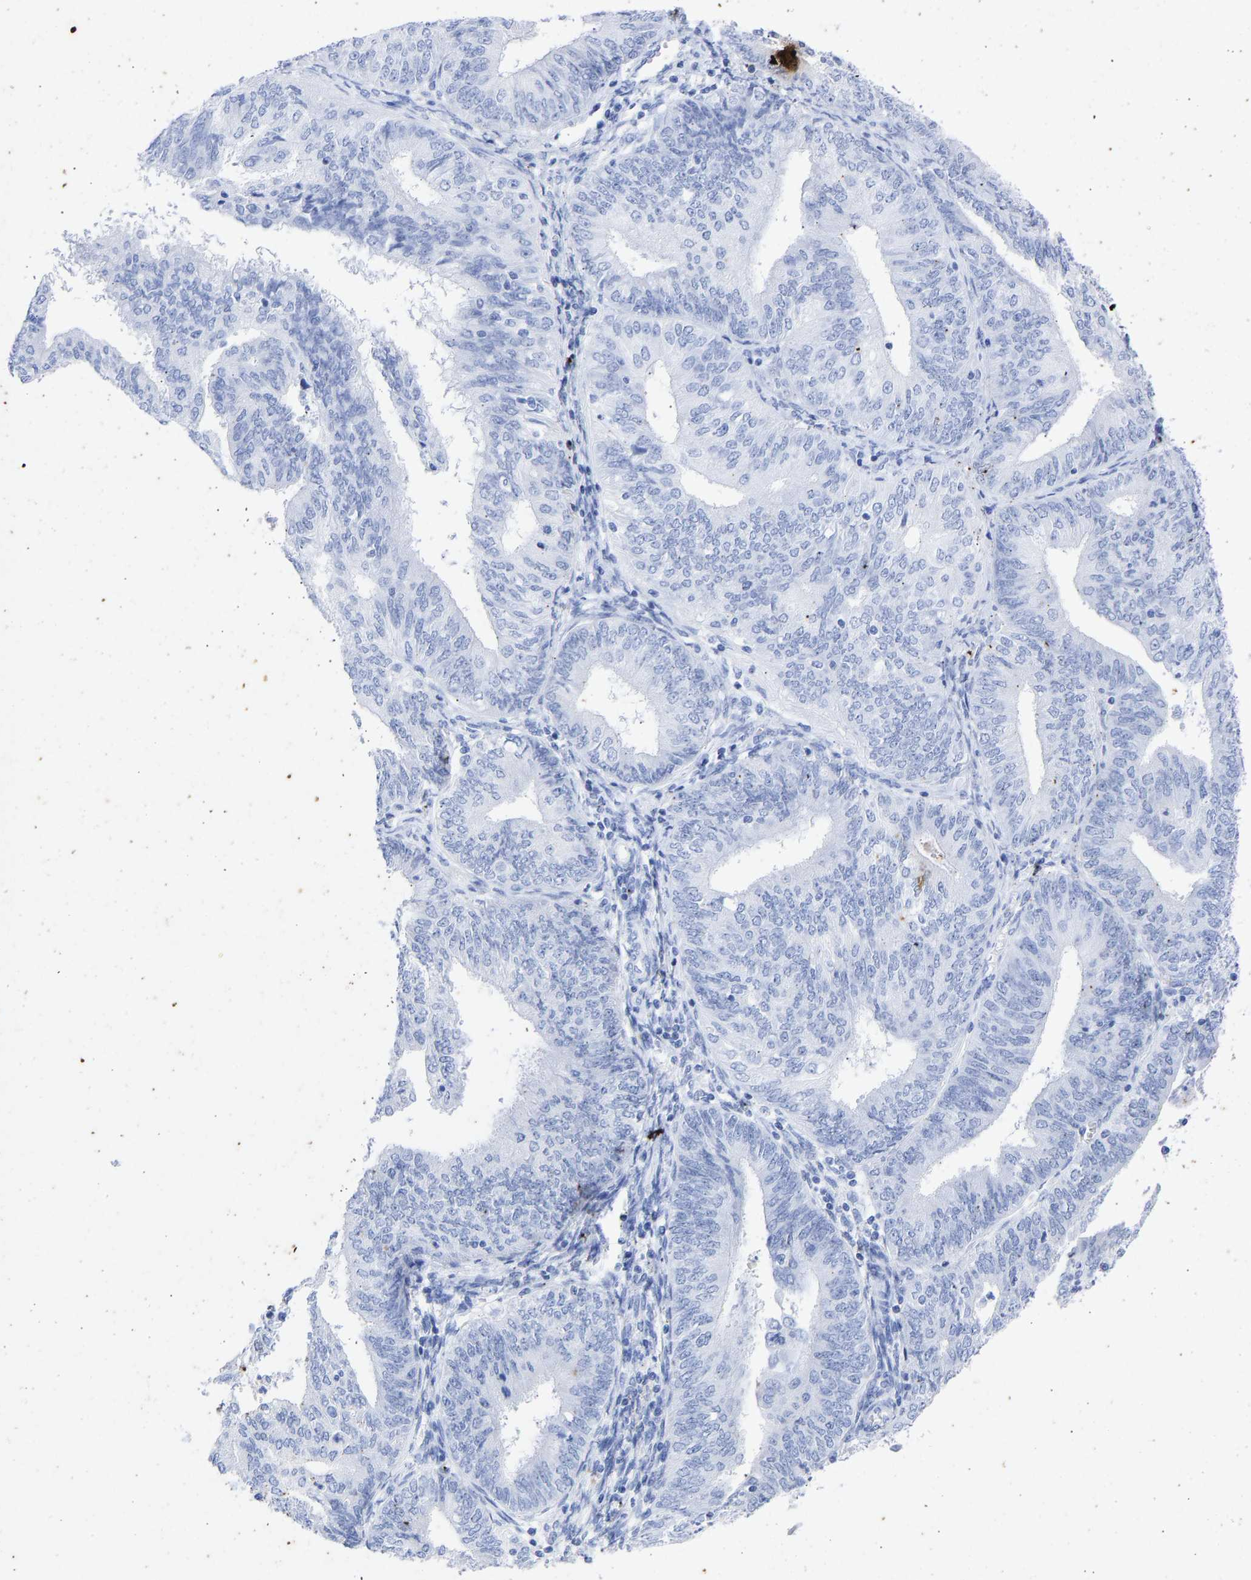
{"staining": {"intensity": "negative", "quantity": "none", "location": "none"}, "tissue": "endometrial cancer", "cell_type": "Tumor cells", "image_type": "cancer", "snomed": [{"axis": "morphology", "description": "Adenocarcinoma, NOS"}, {"axis": "topography", "description": "Endometrium"}], "caption": "An immunohistochemistry (IHC) histopathology image of endometrial cancer (adenocarcinoma) is shown. There is no staining in tumor cells of endometrial cancer (adenocarcinoma).", "gene": "KRT1", "patient": {"sex": "female", "age": 58}}